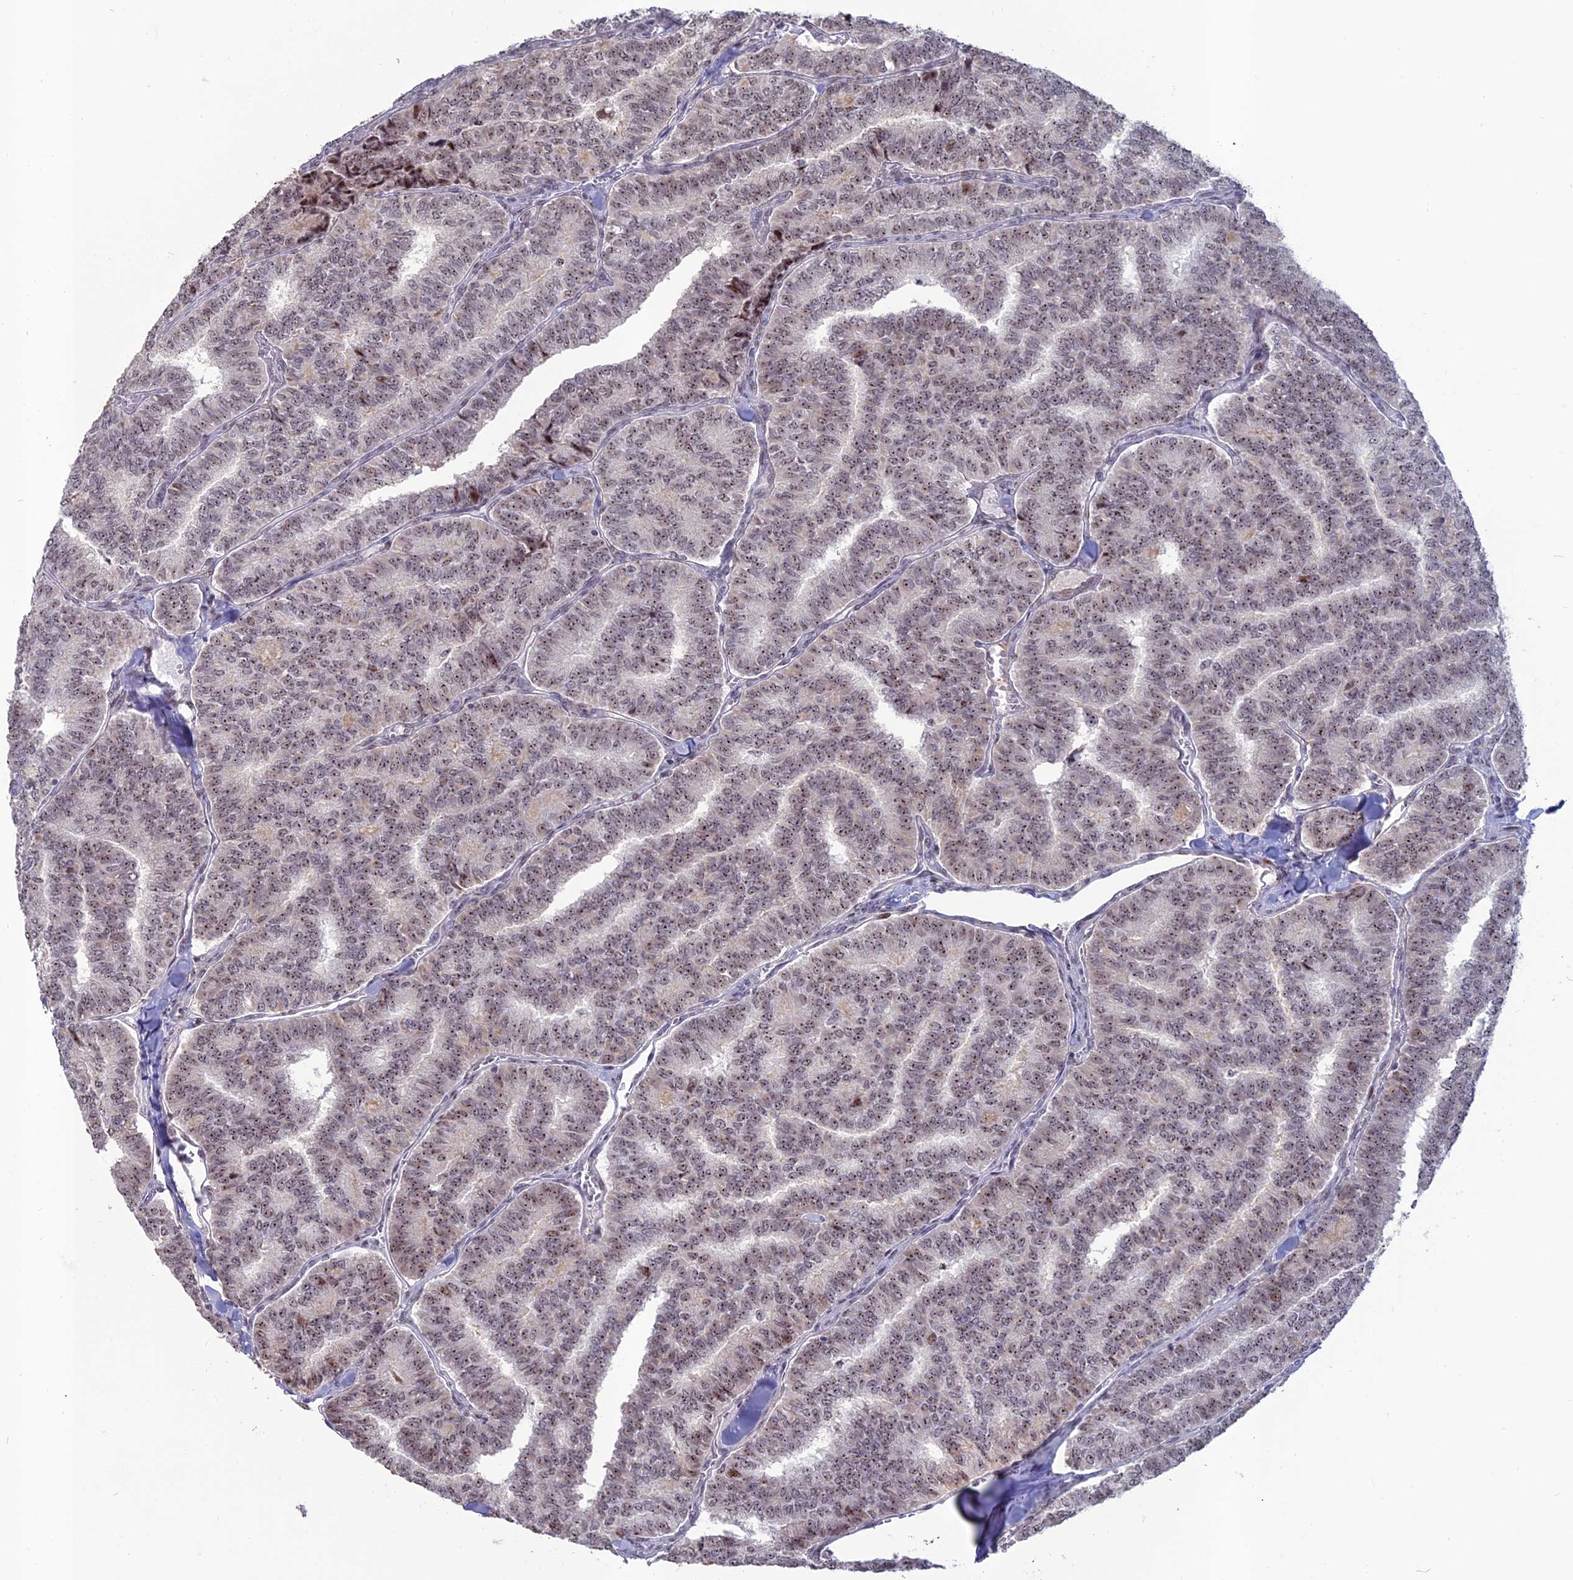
{"staining": {"intensity": "moderate", "quantity": "25%-75%", "location": "nuclear"}, "tissue": "thyroid cancer", "cell_type": "Tumor cells", "image_type": "cancer", "snomed": [{"axis": "morphology", "description": "Papillary adenocarcinoma, NOS"}, {"axis": "topography", "description": "Thyroid gland"}], "caption": "Thyroid cancer tissue displays moderate nuclear expression in approximately 25%-75% of tumor cells, visualized by immunohistochemistry. The protein of interest is shown in brown color, while the nuclei are stained blue.", "gene": "FAM131A", "patient": {"sex": "female", "age": 35}}